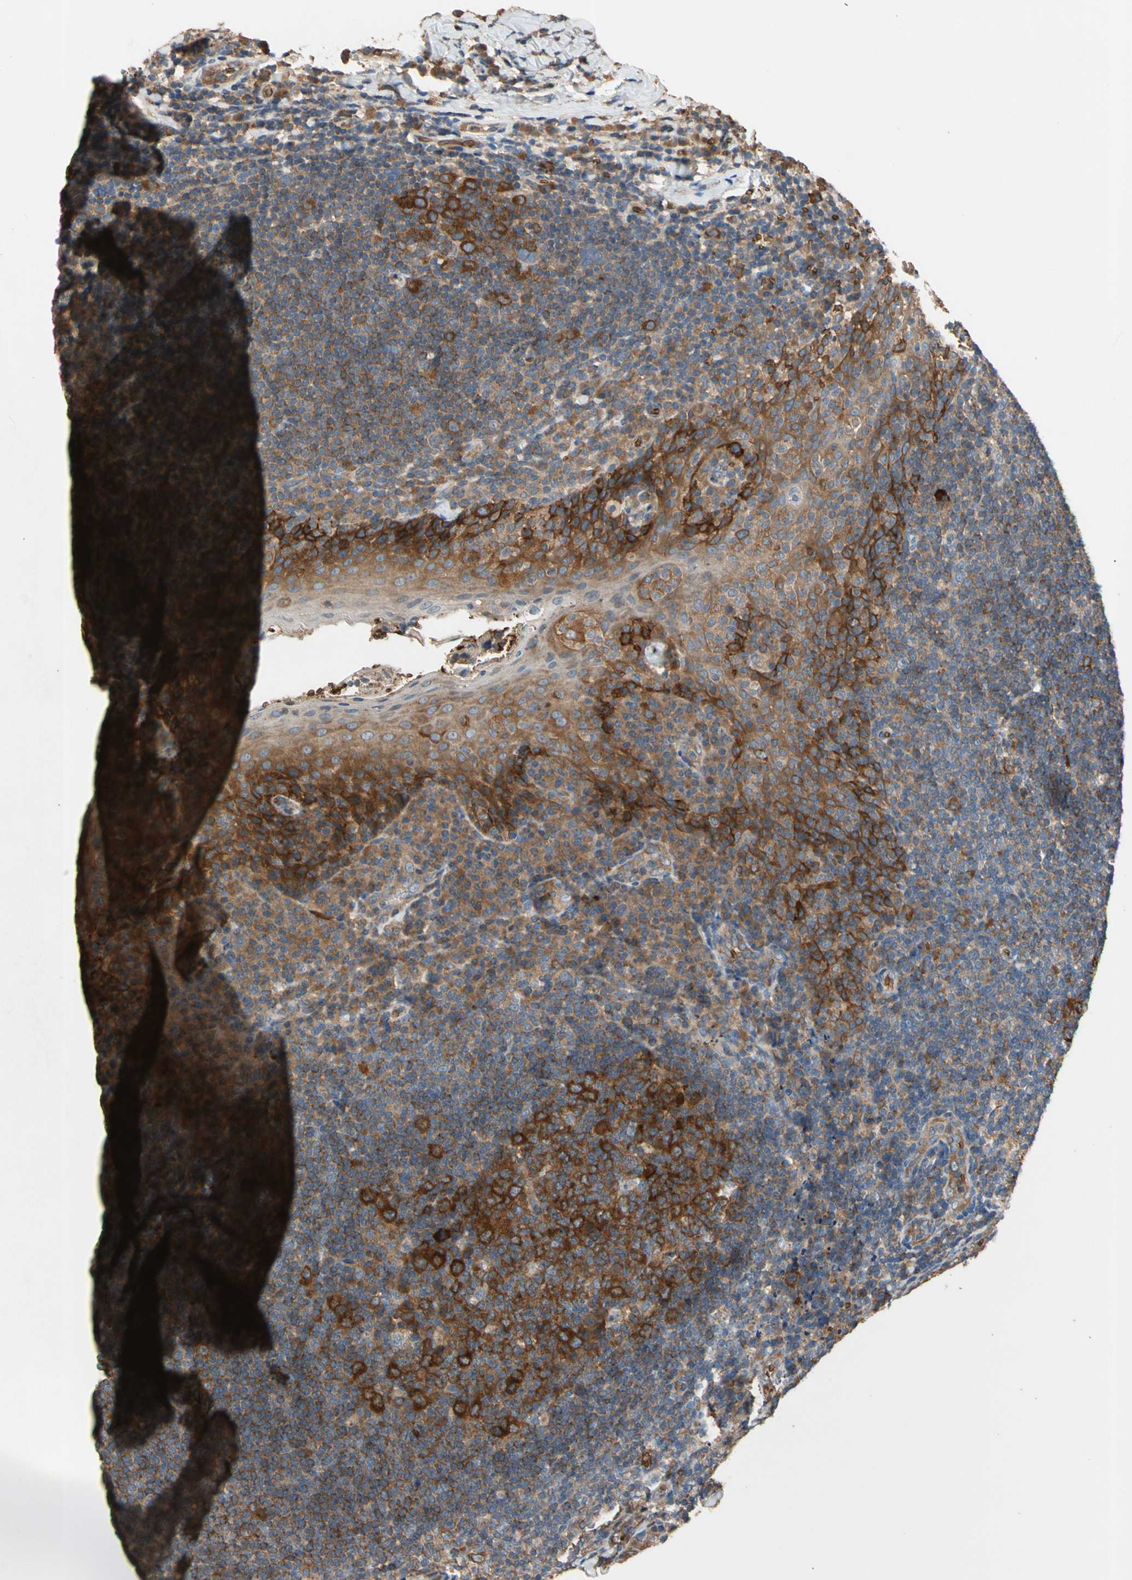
{"staining": {"intensity": "strong", "quantity": ">75%", "location": "cytoplasmic/membranous"}, "tissue": "tonsil", "cell_type": "Germinal center cells", "image_type": "normal", "snomed": [{"axis": "morphology", "description": "Normal tissue, NOS"}, {"axis": "topography", "description": "Tonsil"}], "caption": "DAB immunohistochemical staining of benign human tonsil shows strong cytoplasmic/membranous protein positivity in about >75% of germinal center cells. (Stains: DAB in brown, nuclei in blue, Microscopy: brightfield microscopy at high magnification).", "gene": "RIOK2", "patient": {"sex": "male", "age": 17}}